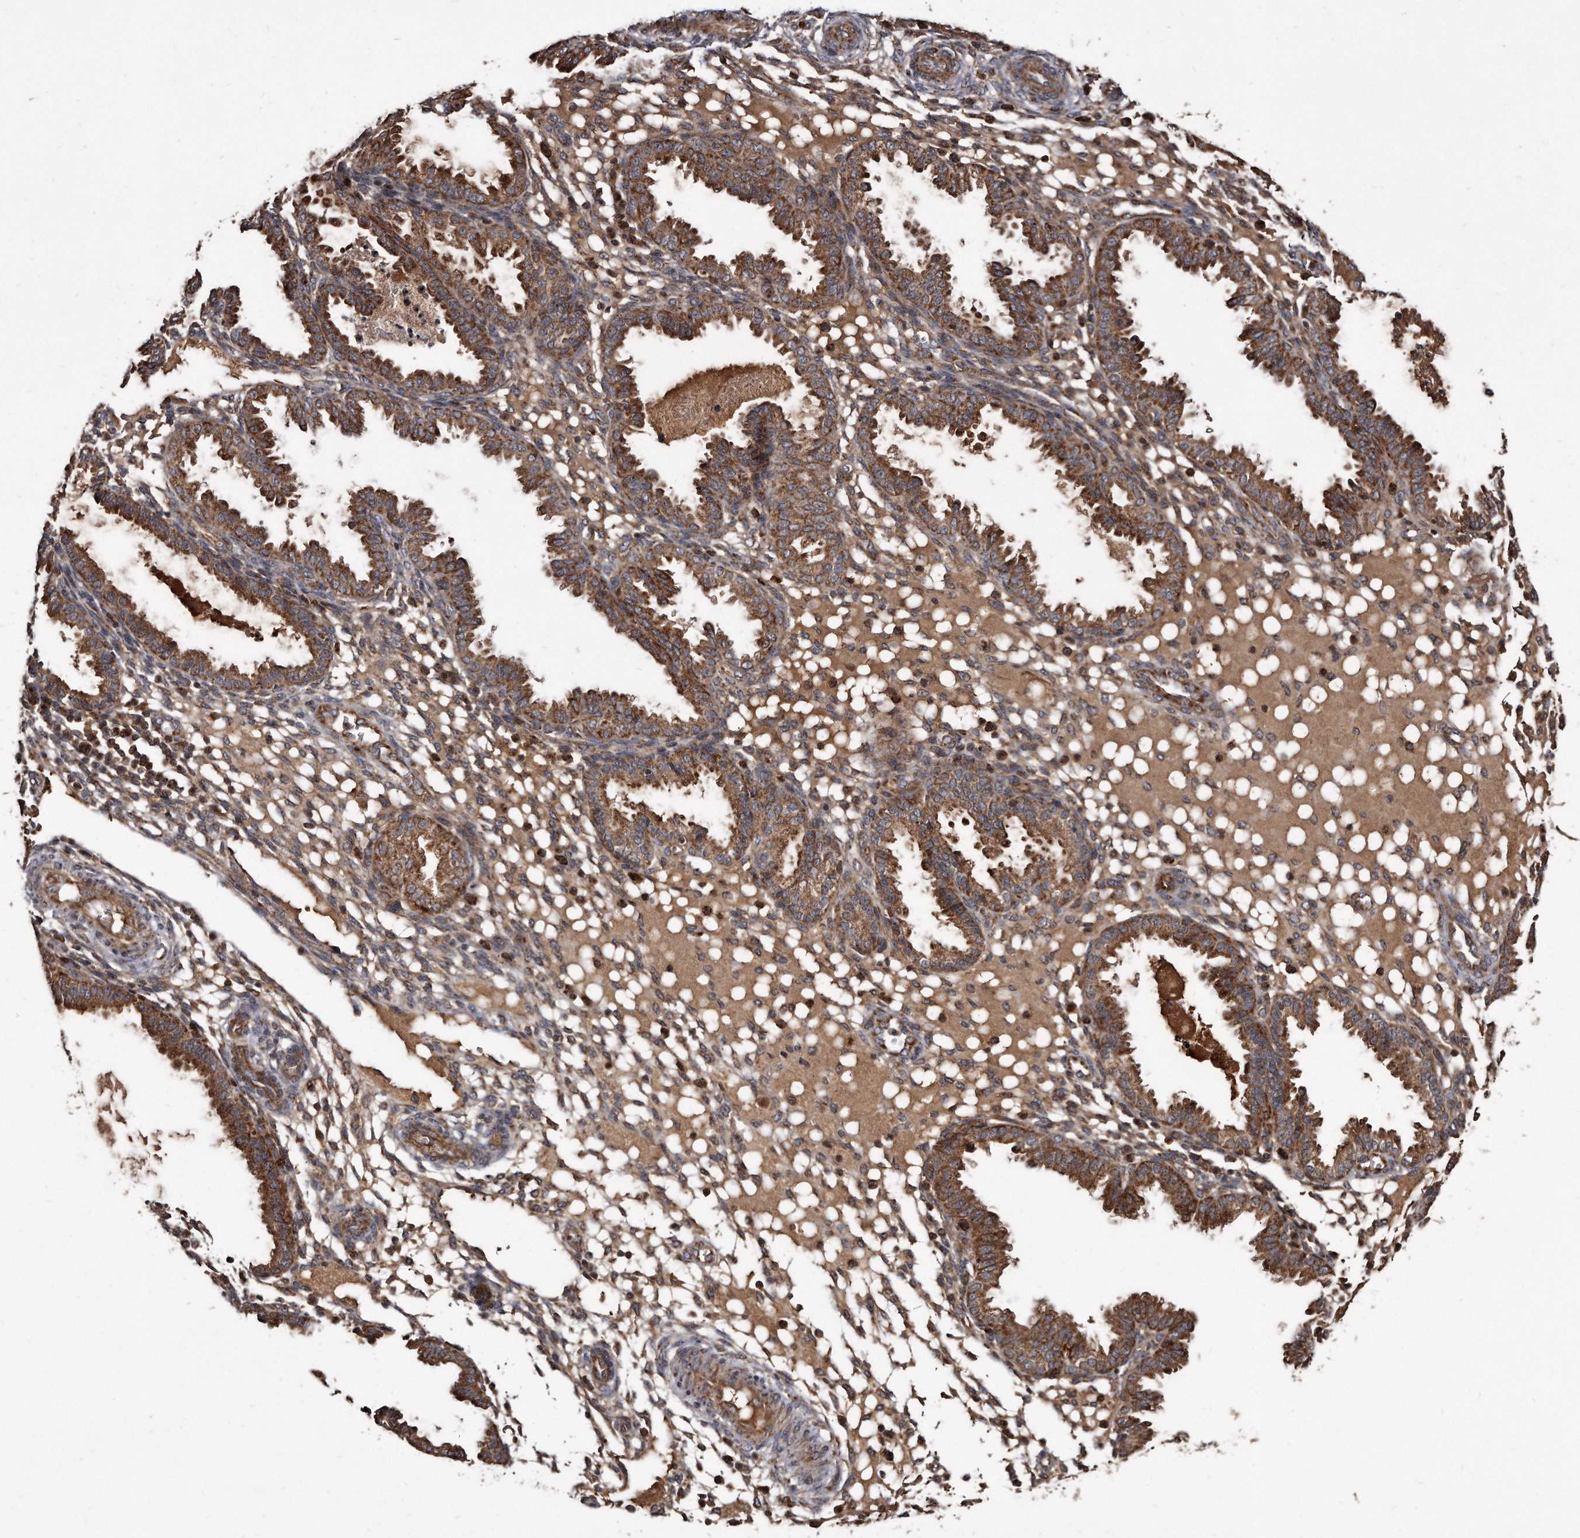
{"staining": {"intensity": "weak", "quantity": "25%-75%", "location": "cytoplasmic/membranous"}, "tissue": "endometrium", "cell_type": "Cells in endometrial stroma", "image_type": "normal", "snomed": [{"axis": "morphology", "description": "Normal tissue, NOS"}, {"axis": "topography", "description": "Endometrium"}], "caption": "The histopathology image displays a brown stain indicating the presence of a protein in the cytoplasmic/membranous of cells in endometrial stroma in endometrium.", "gene": "FAM136A", "patient": {"sex": "female", "age": 33}}